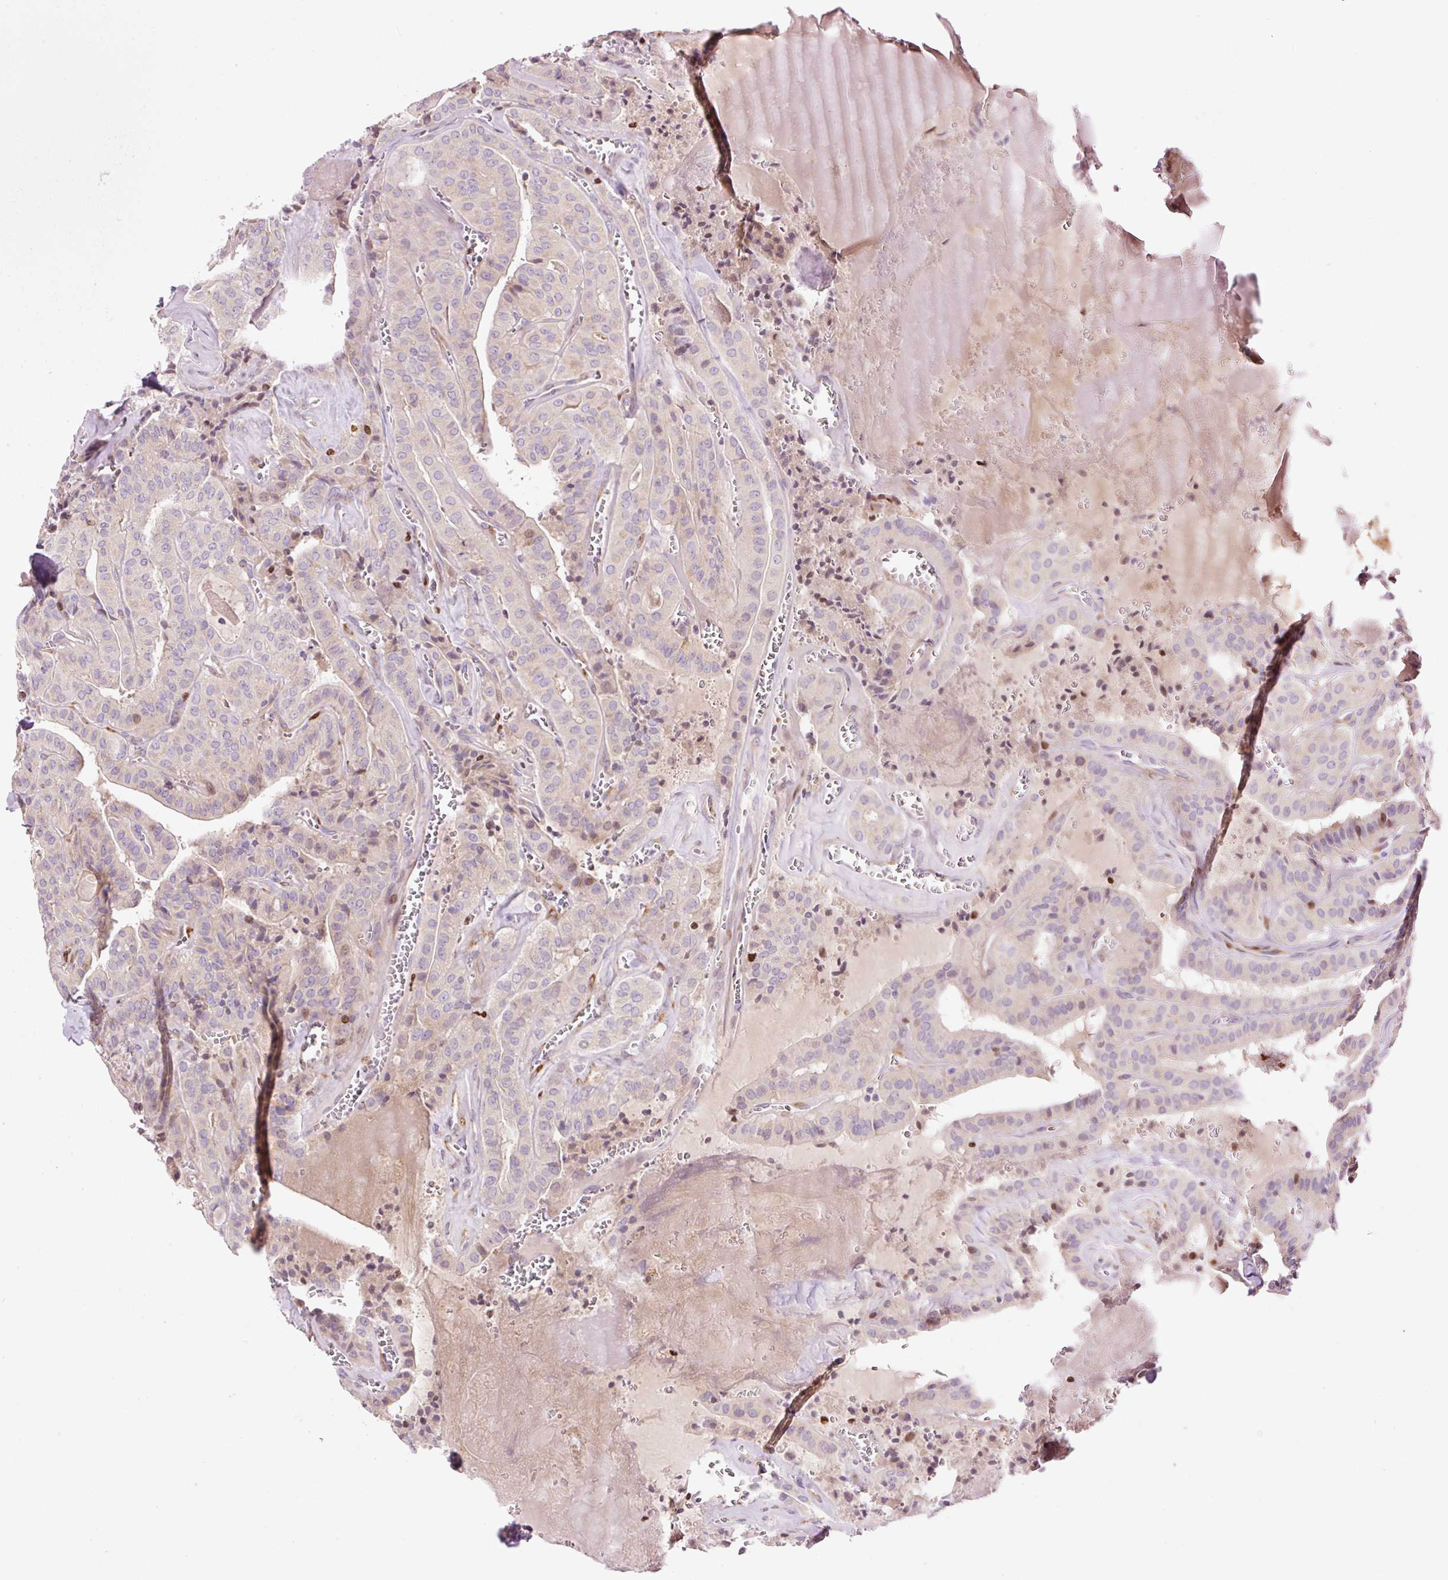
{"staining": {"intensity": "negative", "quantity": "none", "location": "none"}, "tissue": "thyroid cancer", "cell_type": "Tumor cells", "image_type": "cancer", "snomed": [{"axis": "morphology", "description": "Papillary adenocarcinoma, NOS"}, {"axis": "topography", "description": "Thyroid gland"}], "caption": "The histopathology image exhibits no significant positivity in tumor cells of thyroid cancer.", "gene": "TMEM8B", "patient": {"sex": "male", "age": 52}}